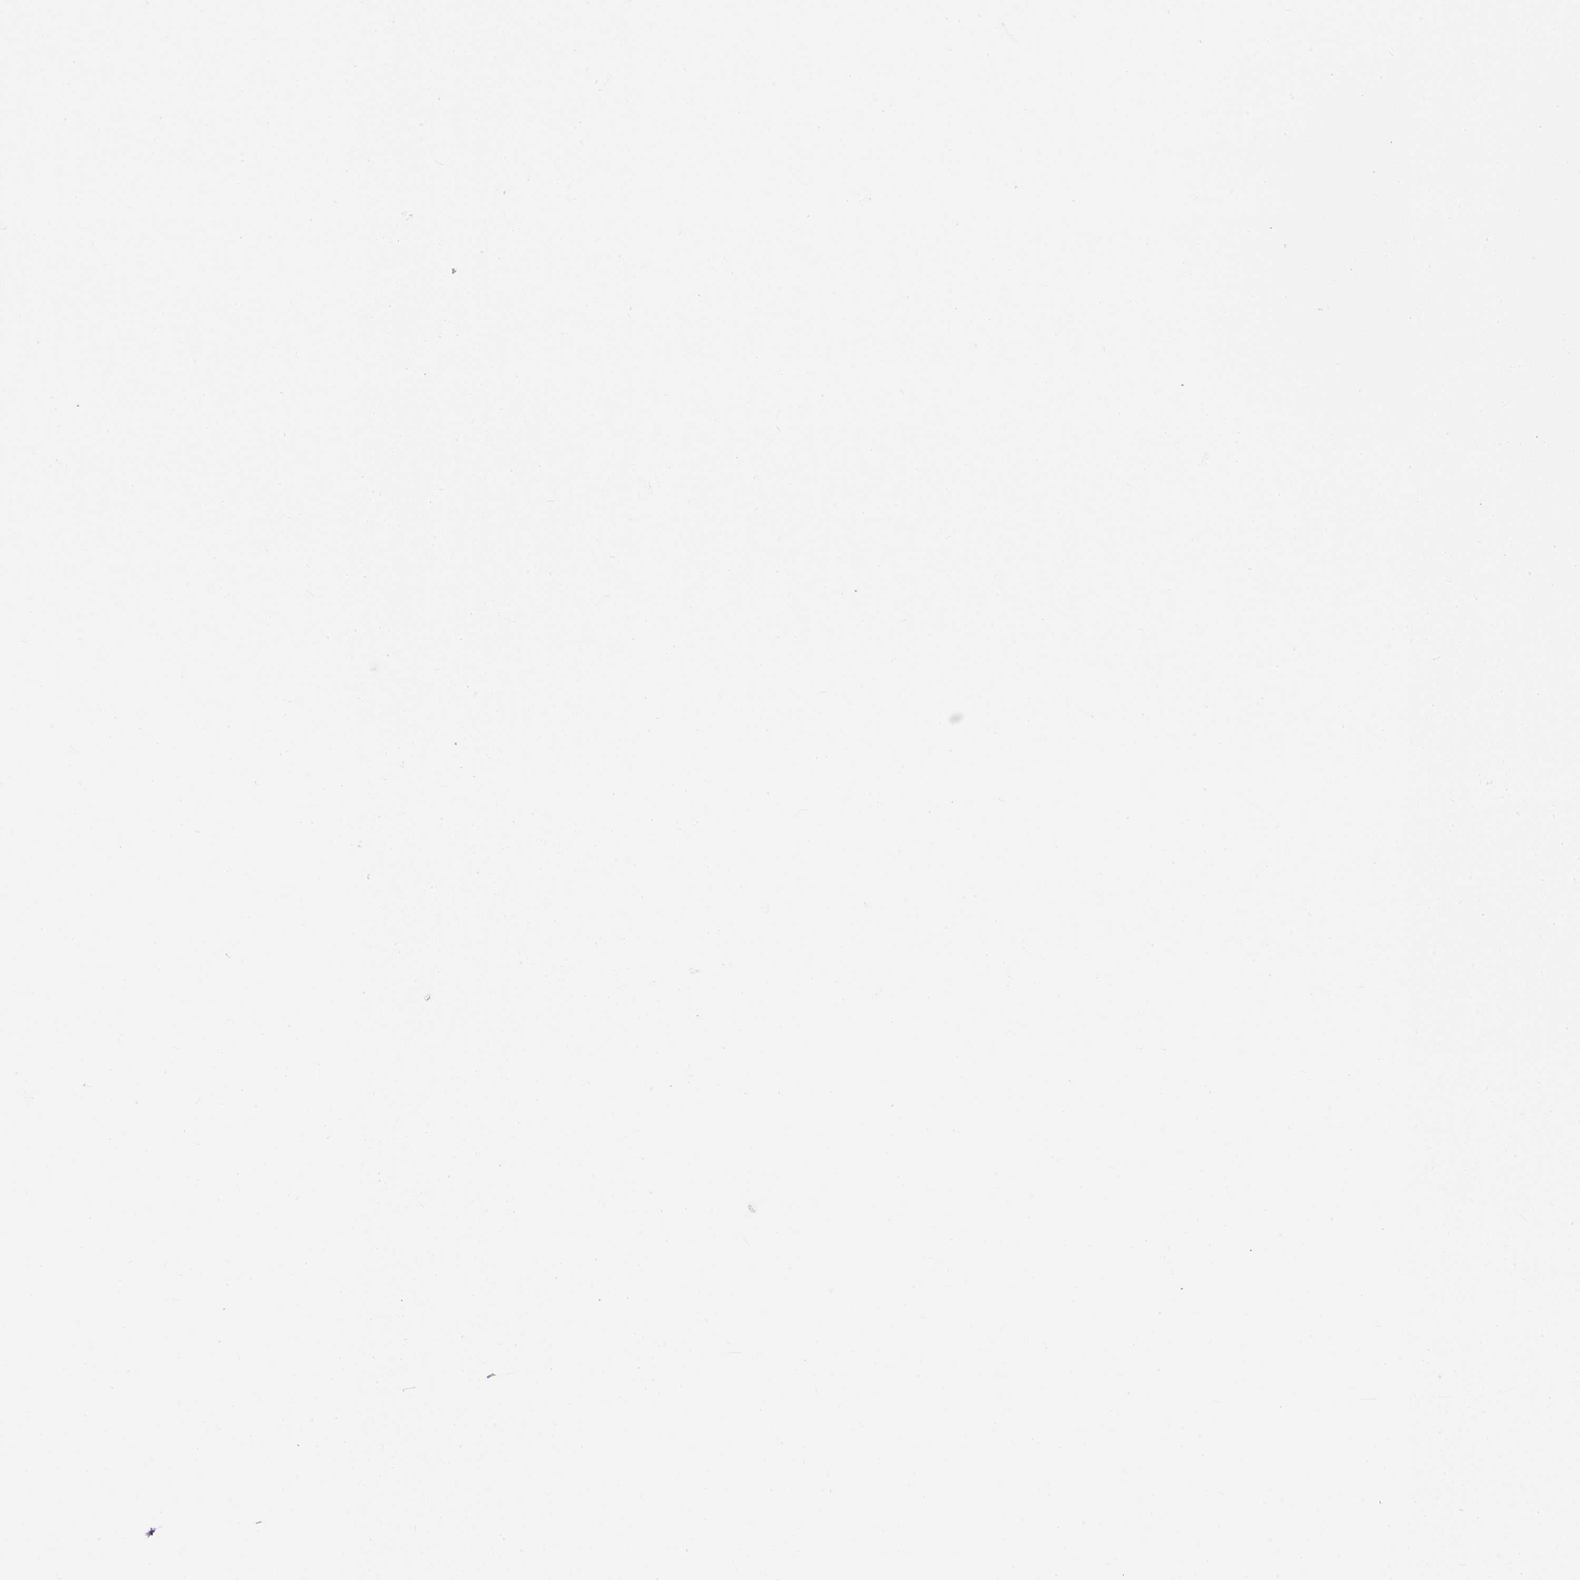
{"staining": {"intensity": "weak", "quantity": "25%-75%", "location": "nuclear"}, "tissue": "parathyroid gland", "cell_type": "Glandular cells", "image_type": "normal", "snomed": [{"axis": "morphology", "description": "Normal tissue, NOS"}, {"axis": "topography", "description": "Parathyroid gland"}], "caption": "Immunohistochemical staining of unremarkable human parathyroid gland demonstrates low levels of weak nuclear staining in approximately 25%-75% of glandular cells. The protein is shown in brown color, while the nuclei are stained blue.", "gene": "U2AF2", "patient": {"sex": "female", "age": 56}}